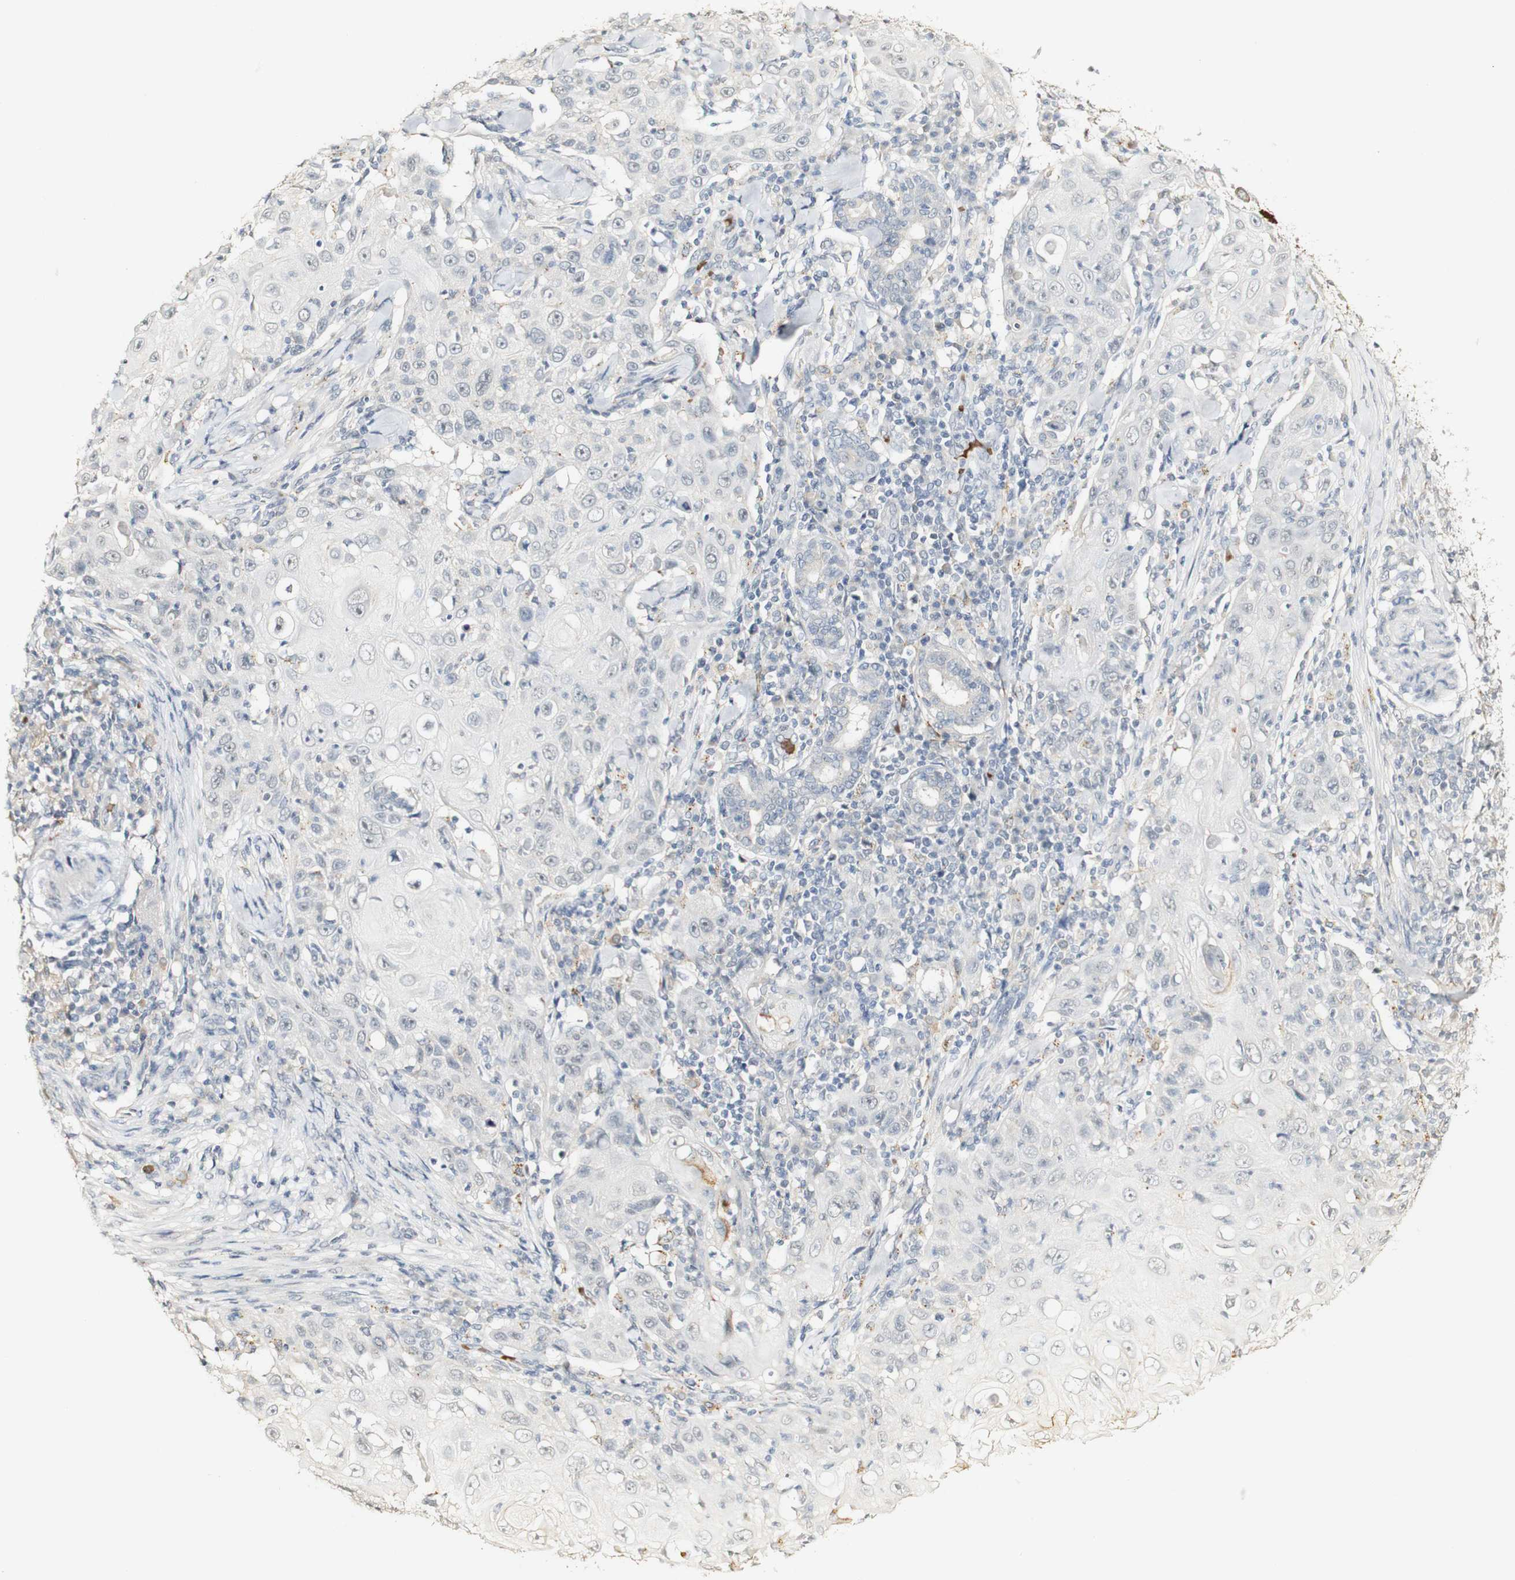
{"staining": {"intensity": "negative", "quantity": "none", "location": "none"}, "tissue": "skin cancer", "cell_type": "Tumor cells", "image_type": "cancer", "snomed": [{"axis": "morphology", "description": "Squamous cell carcinoma, NOS"}, {"axis": "topography", "description": "Skin"}], "caption": "Immunohistochemical staining of skin cancer (squamous cell carcinoma) shows no significant positivity in tumor cells.", "gene": "SYT7", "patient": {"sex": "female", "age": 88}}